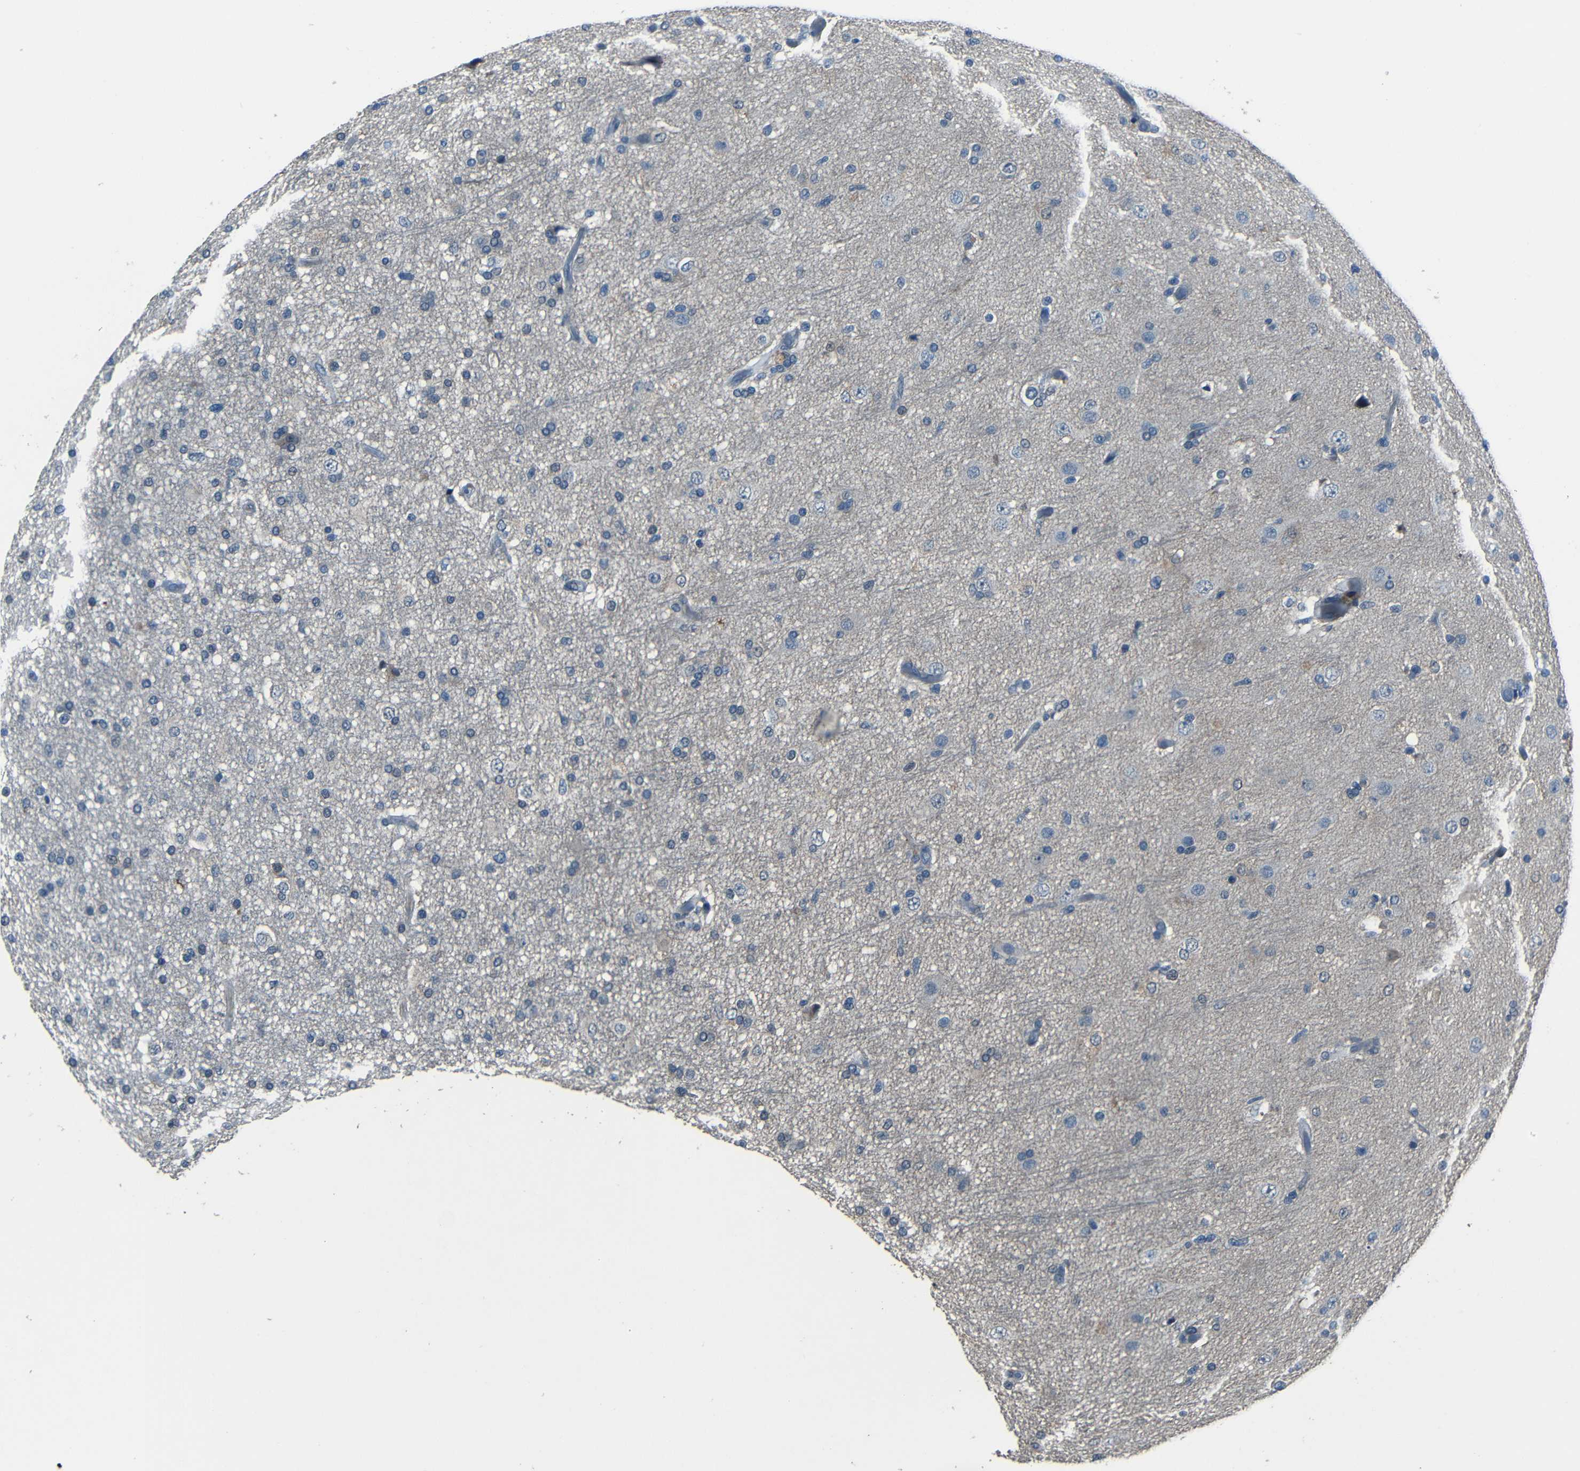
{"staining": {"intensity": "negative", "quantity": "none", "location": "none"}, "tissue": "glioma", "cell_type": "Tumor cells", "image_type": "cancer", "snomed": [{"axis": "morphology", "description": "Glioma, malignant, High grade"}, {"axis": "topography", "description": "Brain"}], "caption": "Image shows no significant protein positivity in tumor cells of malignant glioma (high-grade). Brightfield microscopy of immunohistochemistry (IHC) stained with DAB (brown) and hematoxylin (blue), captured at high magnification.", "gene": "SLA", "patient": {"sex": "male", "age": 33}}